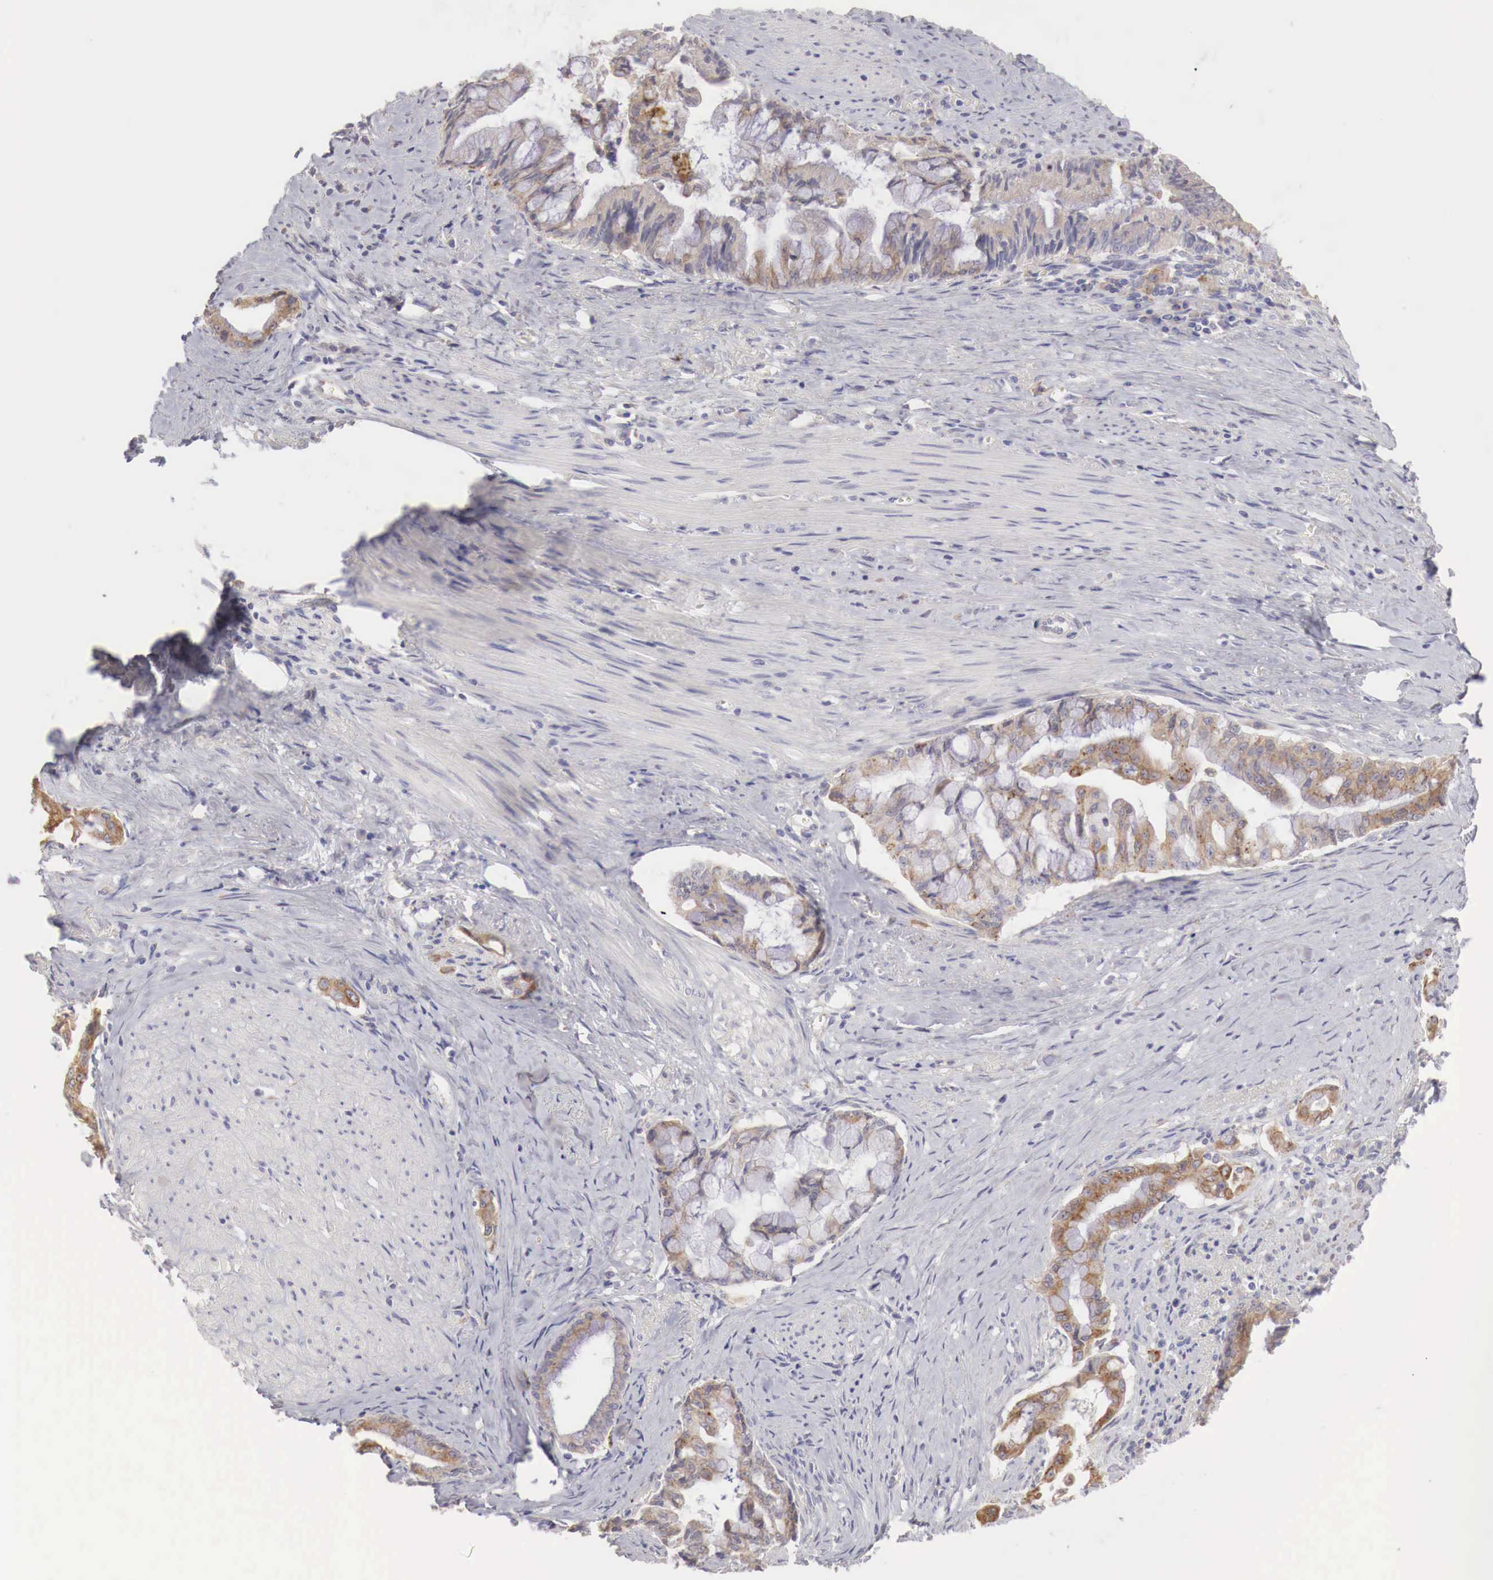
{"staining": {"intensity": "weak", "quantity": "25%-75%", "location": "cytoplasmic/membranous"}, "tissue": "pancreatic cancer", "cell_type": "Tumor cells", "image_type": "cancer", "snomed": [{"axis": "morphology", "description": "Adenocarcinoma, NOS"}, {"axis": "topography", "description": "Pancreas"}], "caption": "Immunohistochemistry image of neoplastic tissue: human adenocarcinoma (pancreatic) stained using IHC demonstrates low levels of weak protein expression localized specifically in the cytoplasmic/membranous of tumor cells, appearing as a cytoplasmic/membranous brown color.", "gene": "NSDHL", "patient": {"sex": "male", "age": 59}}